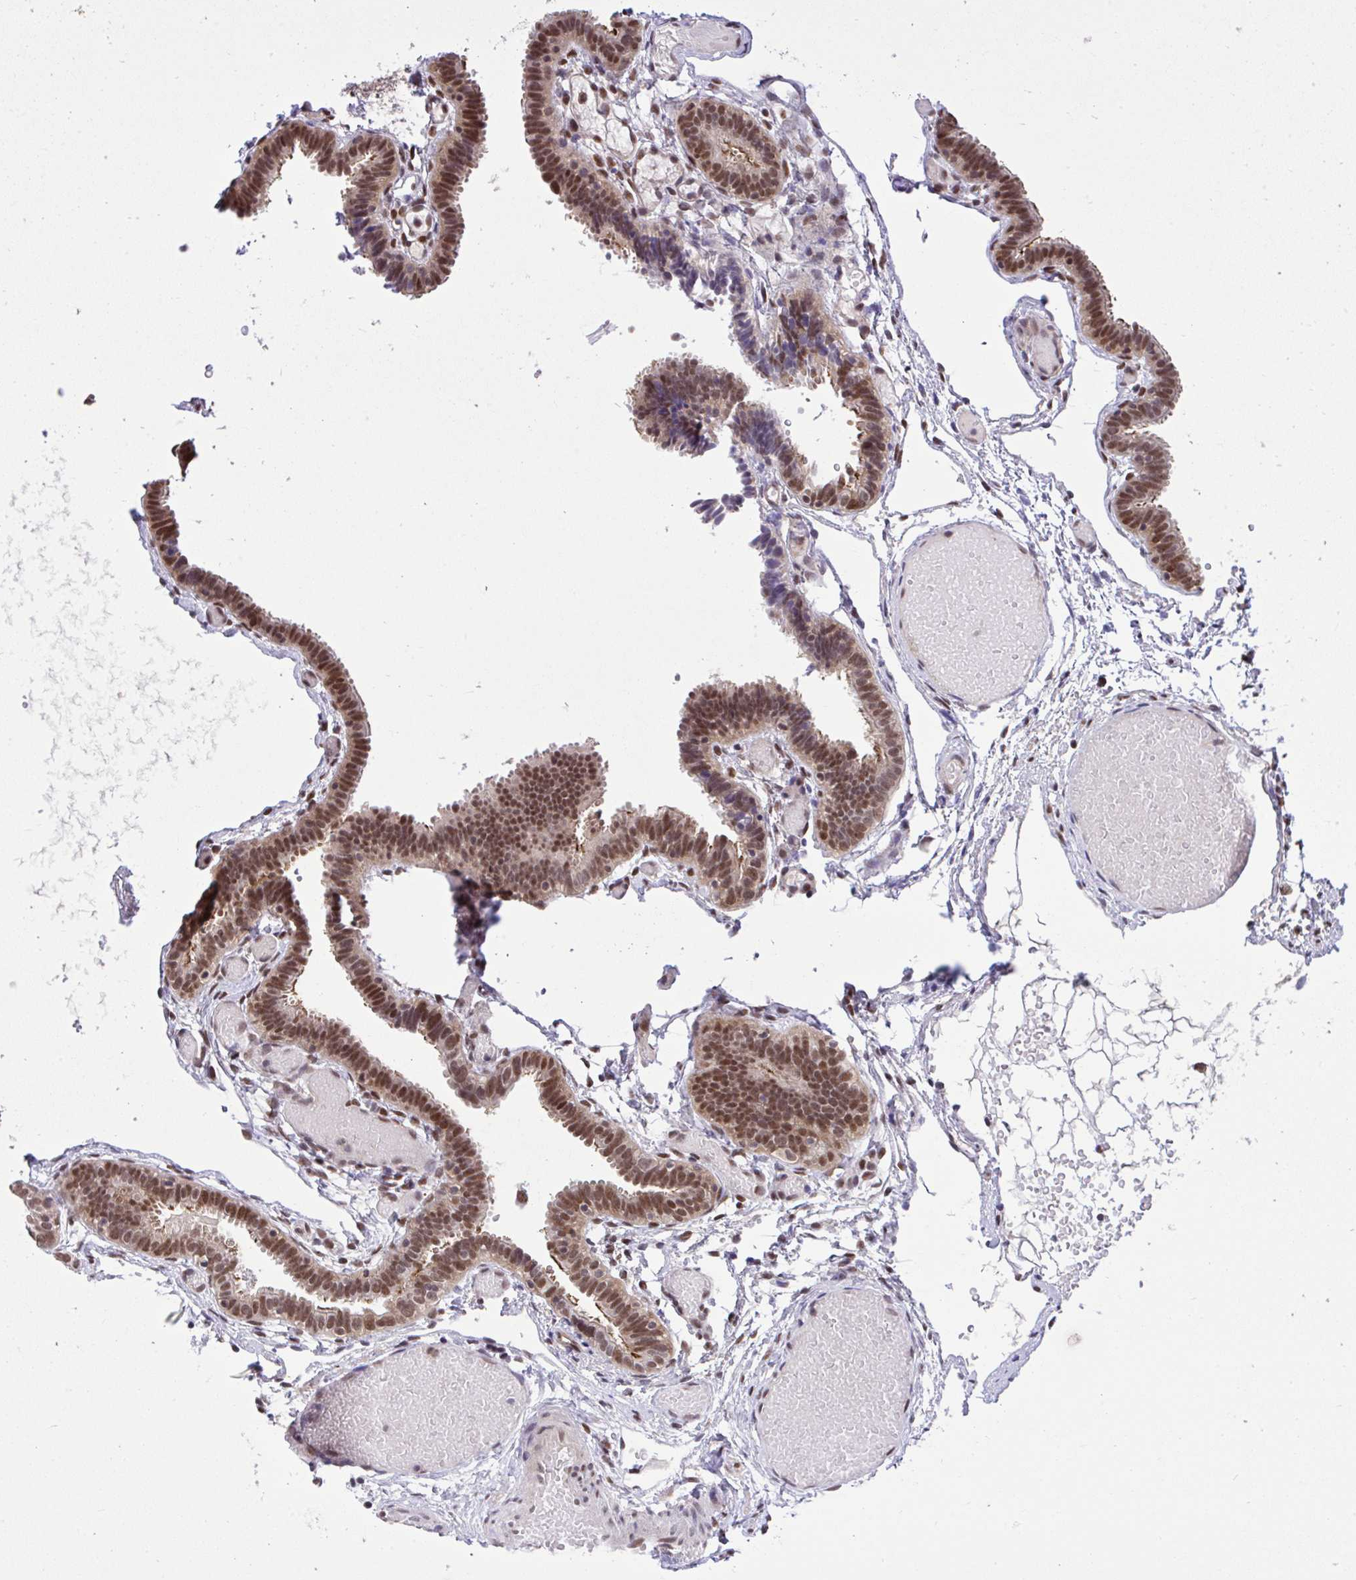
{"staining": {"intensity": "moderate", "quantity": ">75%", "location": "cytoplasmic/membranous,nuclear"}, "tissue": "fallopian tube", "cell_type": "Glandular cells", "image_type": "normal", "snomed": [{"axis": "morphology", "description": "Normal tissue, NOS"}, {"axis": "topography", "description": "Fallopian tube"}], "caption": "The immunohistochemical stain highlights moderate cytoplasmic/membranous,nuclear staining in glandular cells of unremarkable fallopian tube. (DAB (3,3'-diaminobenzidine) = brown stain, brightfield microscopy at high magnification).", "gene": "GLIS3", "patient": {"sex": "female", "age": 37}}